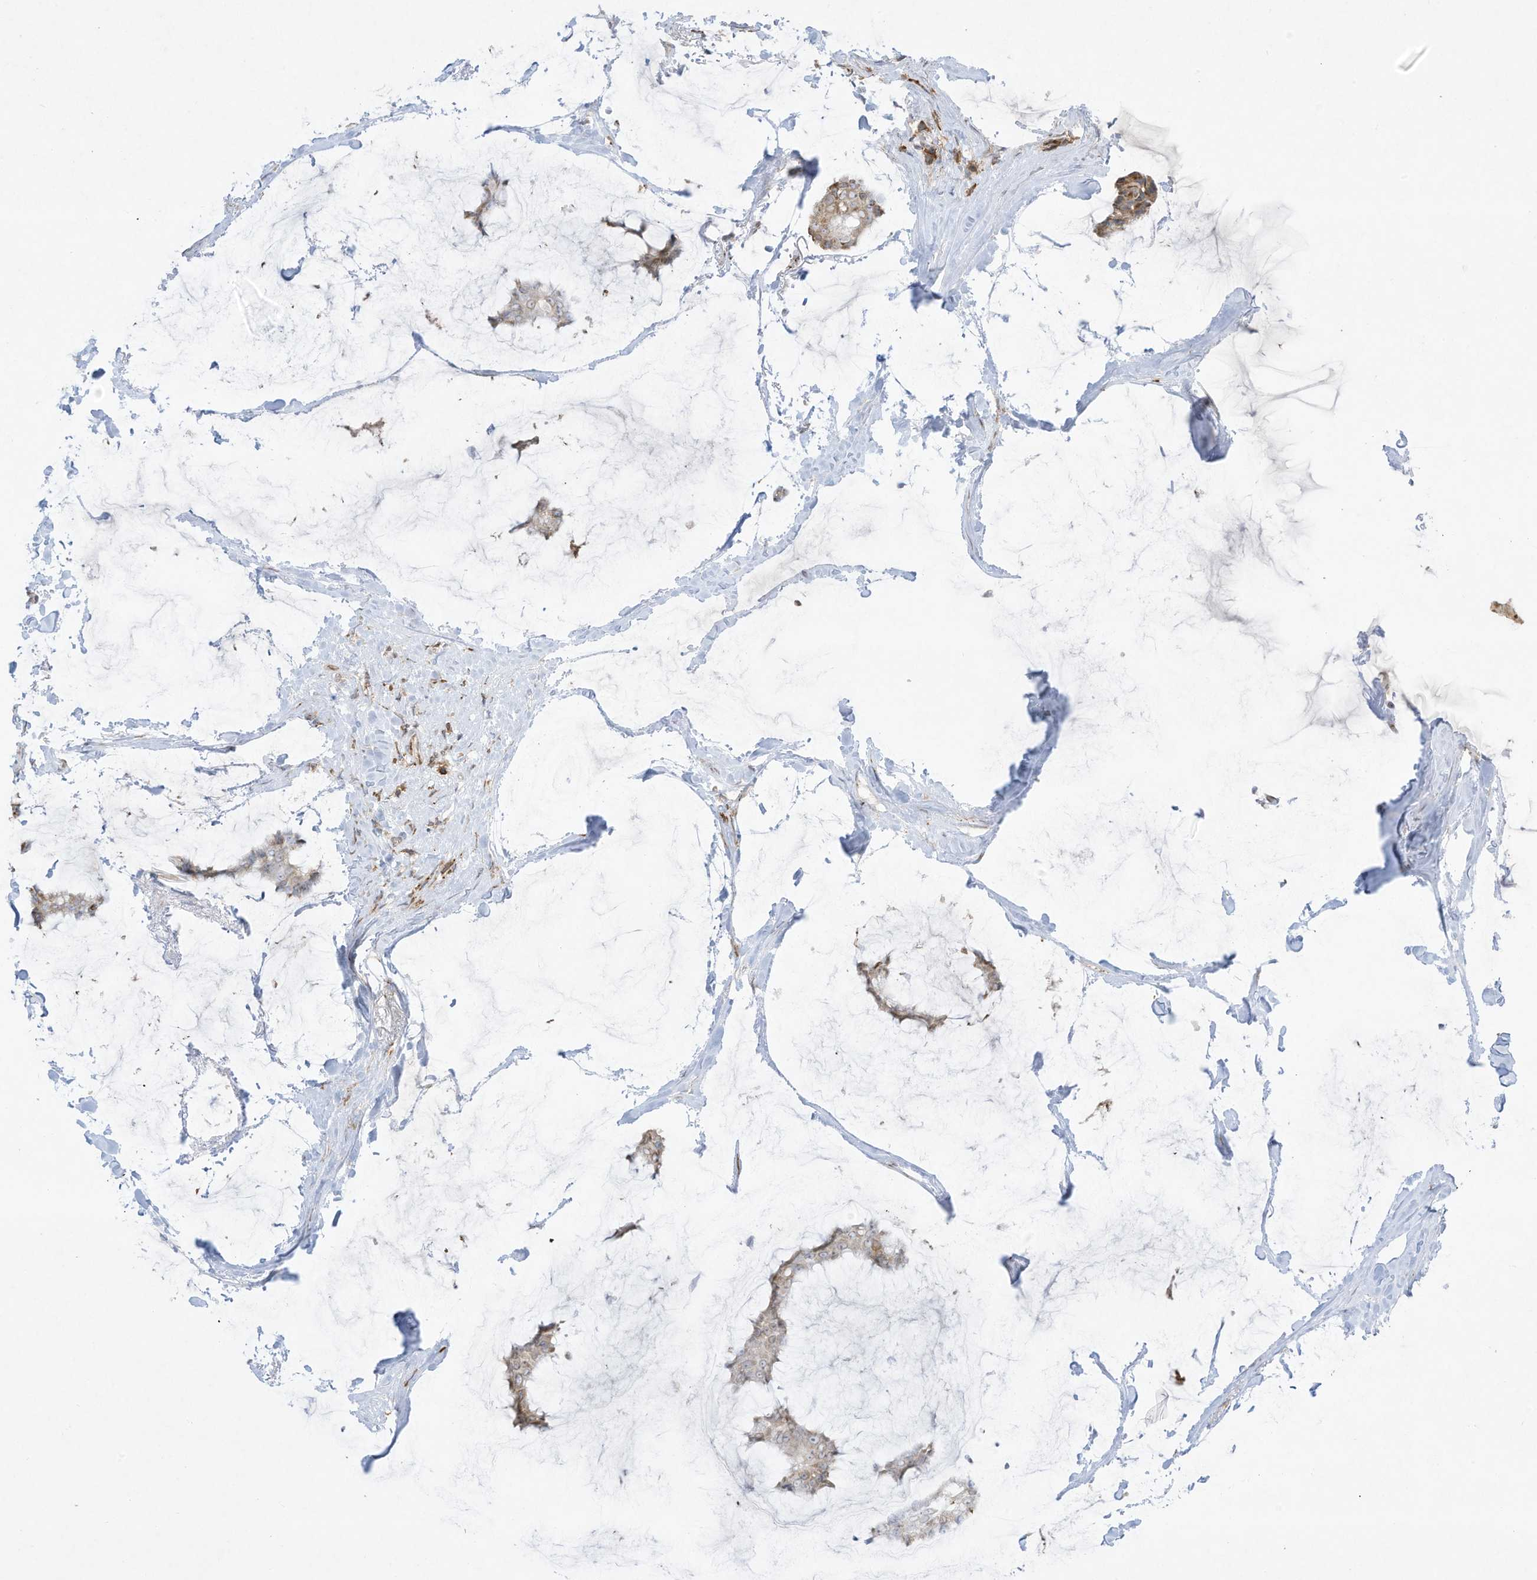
{"staining": {"intensity": "negative", "quantity": "none", "location": "none"}, "tissue": "breast cancer", "cell_type": "Tumor cells", "image_type": "cancer", "snomed": [{"axis": "morphology", "description": "Duct carcinoma"}, {"axis": "topography", "description": "Breast"}], "caption": "Breast cancer was stained to show a protein in brown. There is no significant staining in tumor cells. (Brightfield microscopy of DAB (3,3'-diaminobenzidine) immunohistochemistry (IHC) at high magnification).", "gene": "PTK6", "patient": {"sex": "female", "age": 93}}